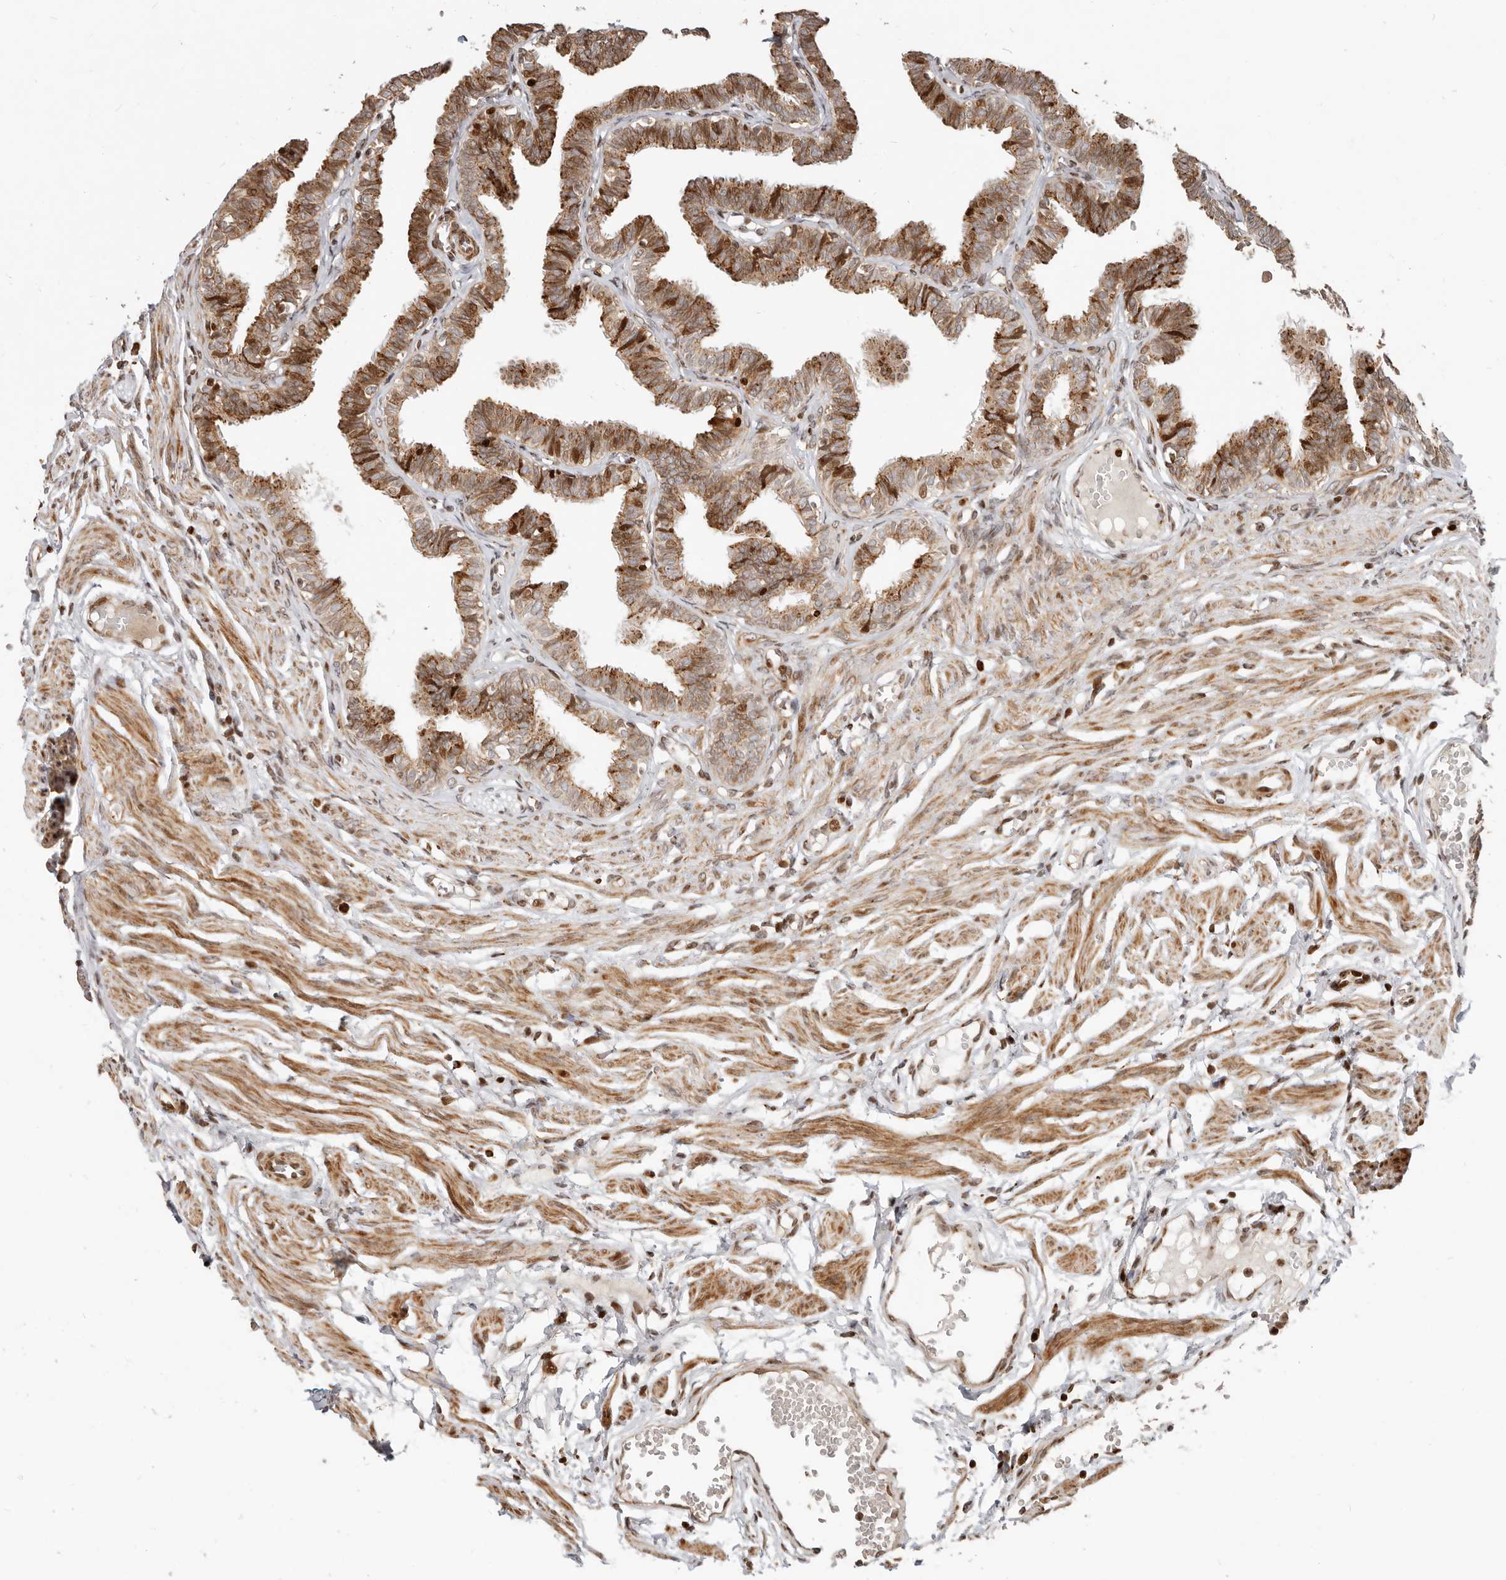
{"staining": {"intensity": "moderate", "quantity": ">75%", "location": "cytoplasmic/membranous,nuclear"}, "tissue": "fallopian tube", "cell_type": "Glandular cells", "image_type": "normal", "snomed": [{"axis": "morphology", "description": "Normal tissue, NOS"}, {"axis": "topography", "description": "Fallopian tube"}, {"axis": "topography", "description": "Ovary"}], "caption": "A high-resolution micrograph shows immunohistochemistry (IHC) staining of benign fallopian tube, which displays moderate cytoplasmic/membranous,nuclear expression in approximately >75% of glandular cells.", "gene": "TRIM4", "patient": {"sex": "female", "age": 23}}